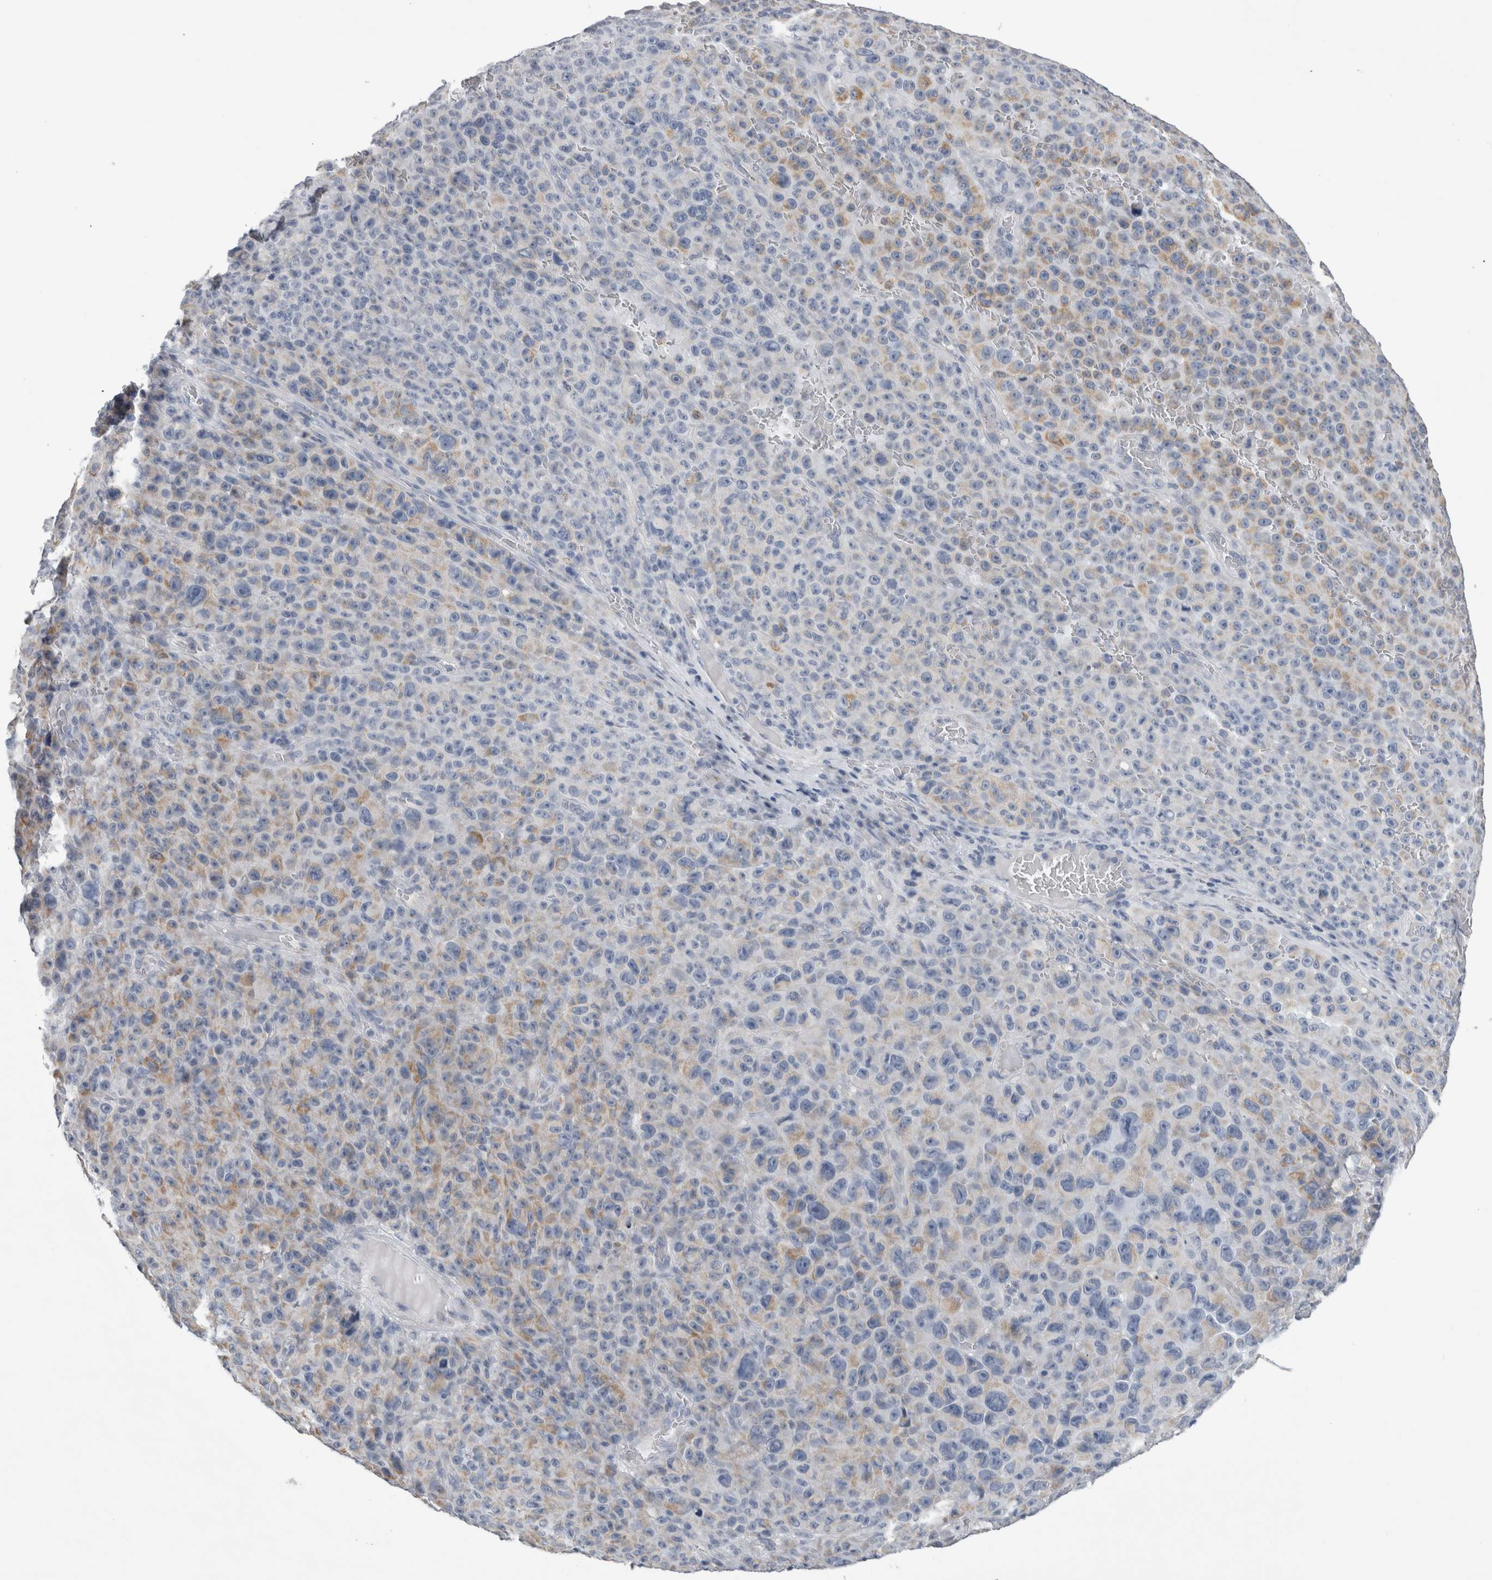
{"staining": {"intensity": "weak", "quantity": "<25%", "location": "cytoplasmic/membranous"}, "tissue": "melanoma", "cell_type": "Tumor cells", "image_type": "cancer", "snomed": [{"axis": "morphology", "description": "Malignant melanoma, NOS"}, {"axis": "topography", "description": "Skin"}], "caption": "The immunohistochemistry image has no significant staining in tumor cells of malignant melanoma tissue. Nuclei are stained in blue.", "gene": "DHRS4", "patient": {"sex": "female", "age": 82}}